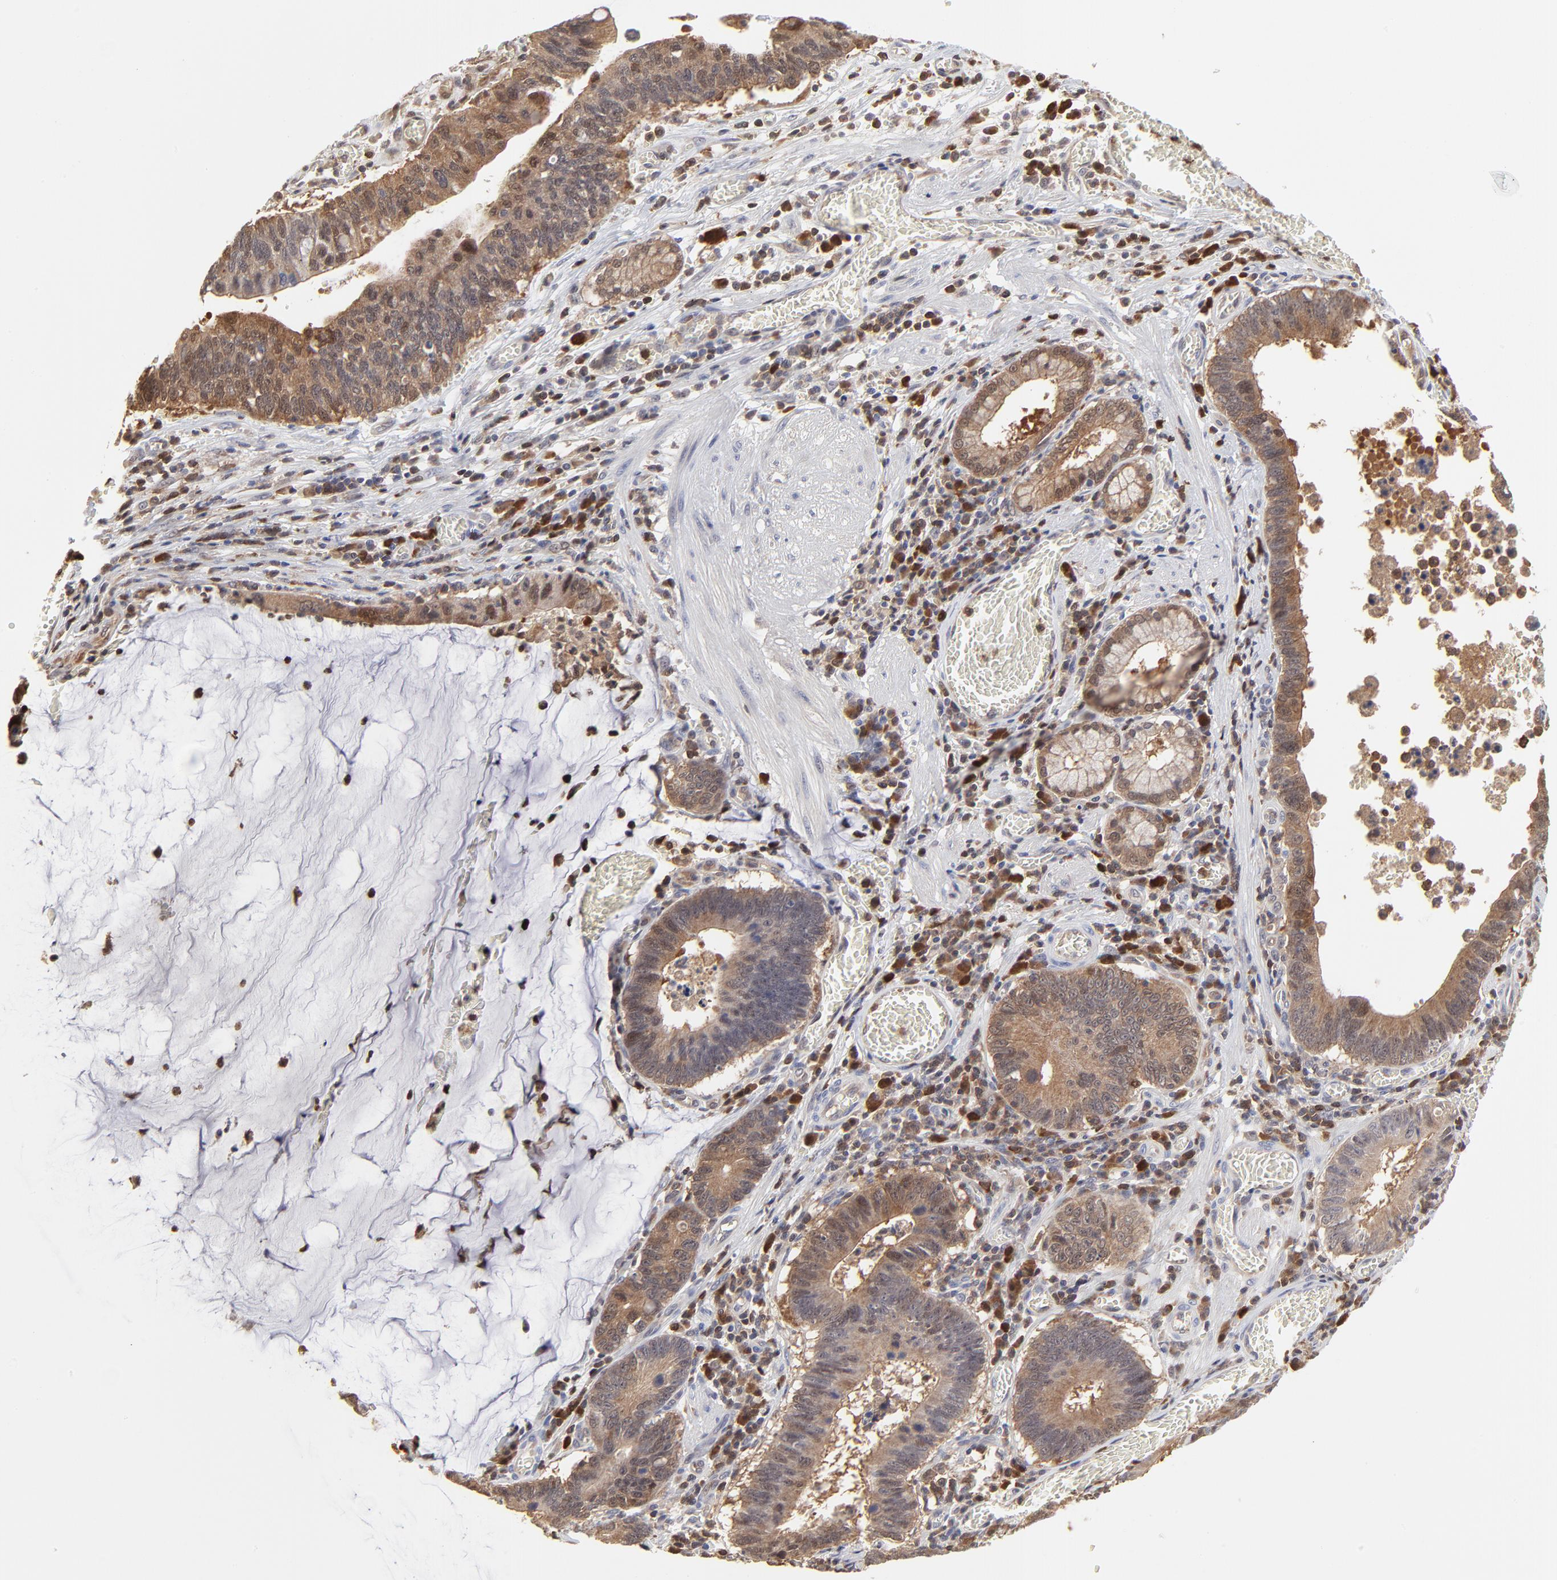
{"staining": {"intensity": "moderate", "quantity": ">75%", "location": "cytoplasmic/membranous"}, "tissue": "stomach cancer", "cell_type": "Tumor cells", "image_type": "cancer", "snomed": [{"axis": "morphology", "description": "Adenocarcinoma, NOS"}, {"axis": "topography", "description": "Stomach"}, {"axis": "topography", "description": "Gastric cardia"}], "caption": "The micrograph shows staining of stomach cancer (adenocarcinoma), revealing moderate cytoplasmic/membranous protein positivity (brown color) within tumor cells. (DAB (3,3'-diaminobenzidine) = brown stain, brightfield microscopy at high magnification).", "gene": "CASP3", "patient": {"sex": "male", "age": 59}}